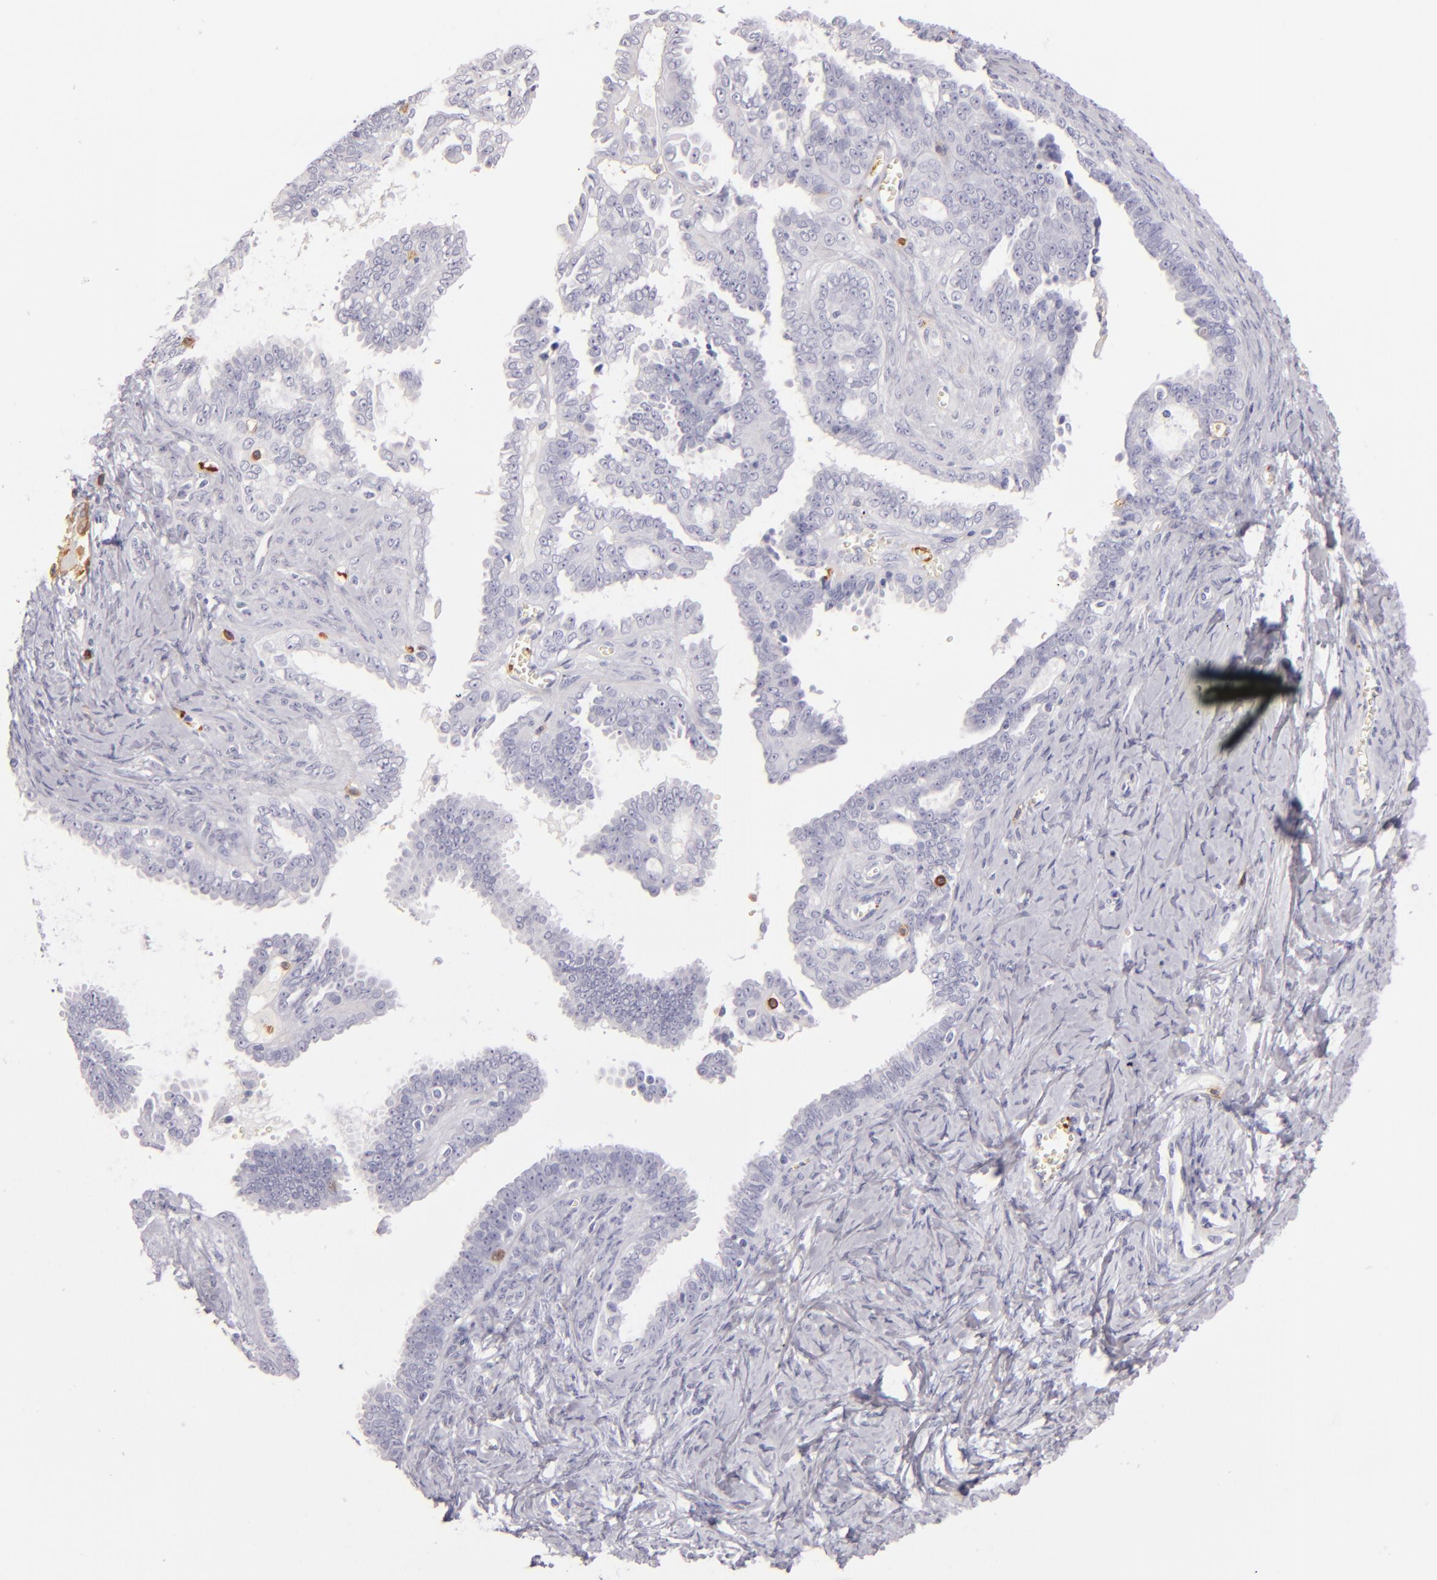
{"staining": {"intensity": "negative", "quantity": "none", "location": "none"}, "tissue": "ovarian cancer", "cell_type": "Tumor cells", "image_type": "cancer", "snomed": [{"axis": "morphology", "description": "Cystadenocarcinoma, serous, NOS"}, {"axis": "topography", "description": "Ovary"}], "caption": "Tumor cells show no significant protein expression in ovarian cancer.", "gene": "LAT", "patient": {"sex": "female", "age": 71}}